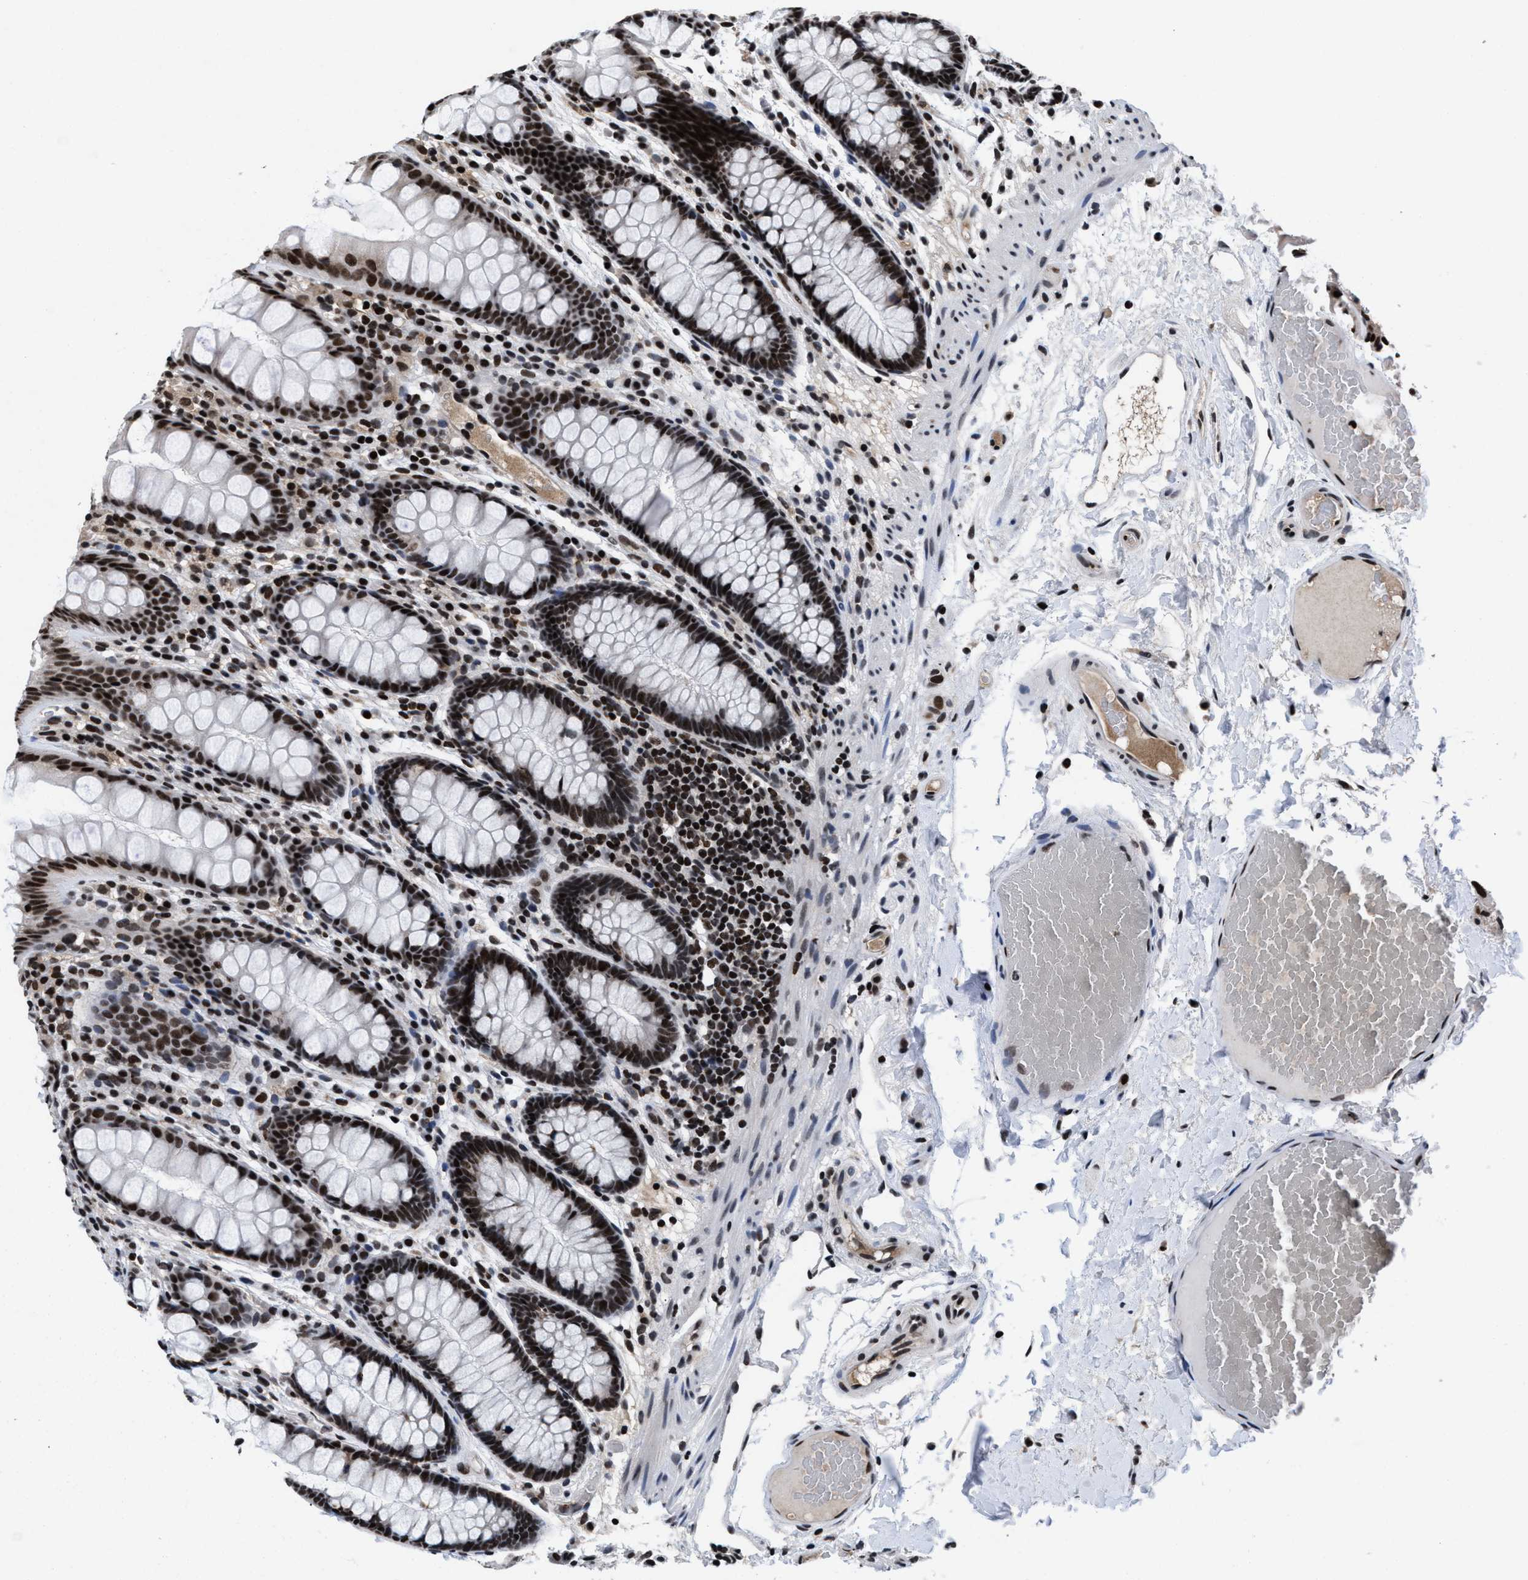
{"staining": {"intensity": "strong", "quantity": ">75%", "location": "nuclear"}, "tissue": "colon", "cell_type": "Endothelial cells", "image_type": "normal", "snomed": [{"axis": "morphology", "description": "Normal tissue, NOS"}, {"axis": "topography", "description": "Colon"}], "caption": "Immunohistochemistry (DAB) staining of benign human colon displays strong nuclear protein expression in approximately >75% of endothelial cells.", "gene": "WDR81", "patient": {"sex": "female", "age": 56}}